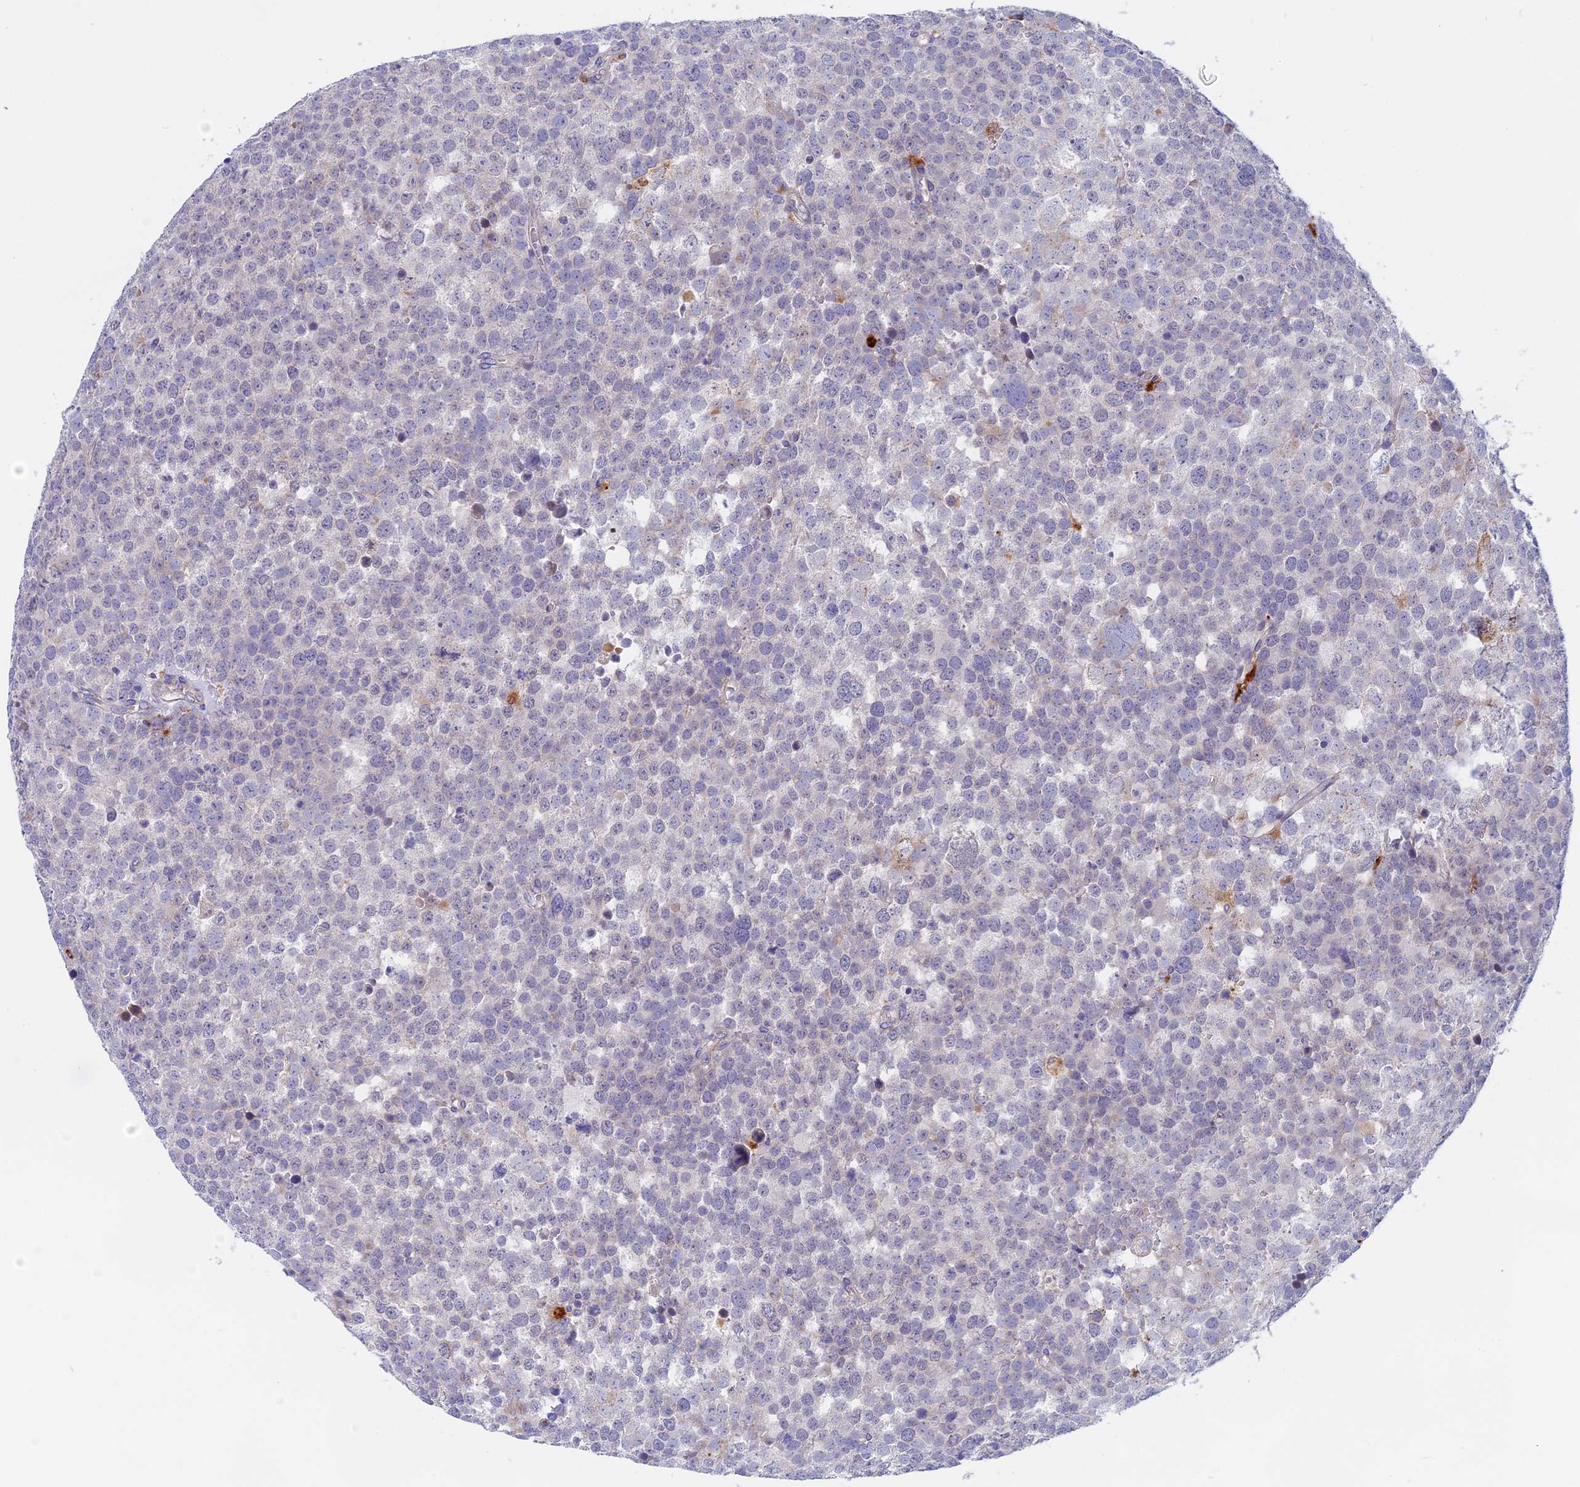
{"staining": {"intensity": "negative", "quantity": "none", "location": "none"}, "tissue": "testis cancer", "cell_type": "Tumor cells", "image_type": "cancer", "snomed": [{"axis": "morphology", "description": "Seminoma, NOS"}, {"axis": "topography", "description": "Testis"}], "caption": "There is no significant expression in tumor cells of testis cancer (seminoma).", "gene": "GLB1L", "patient": {"sex": "male", "age": 71}}